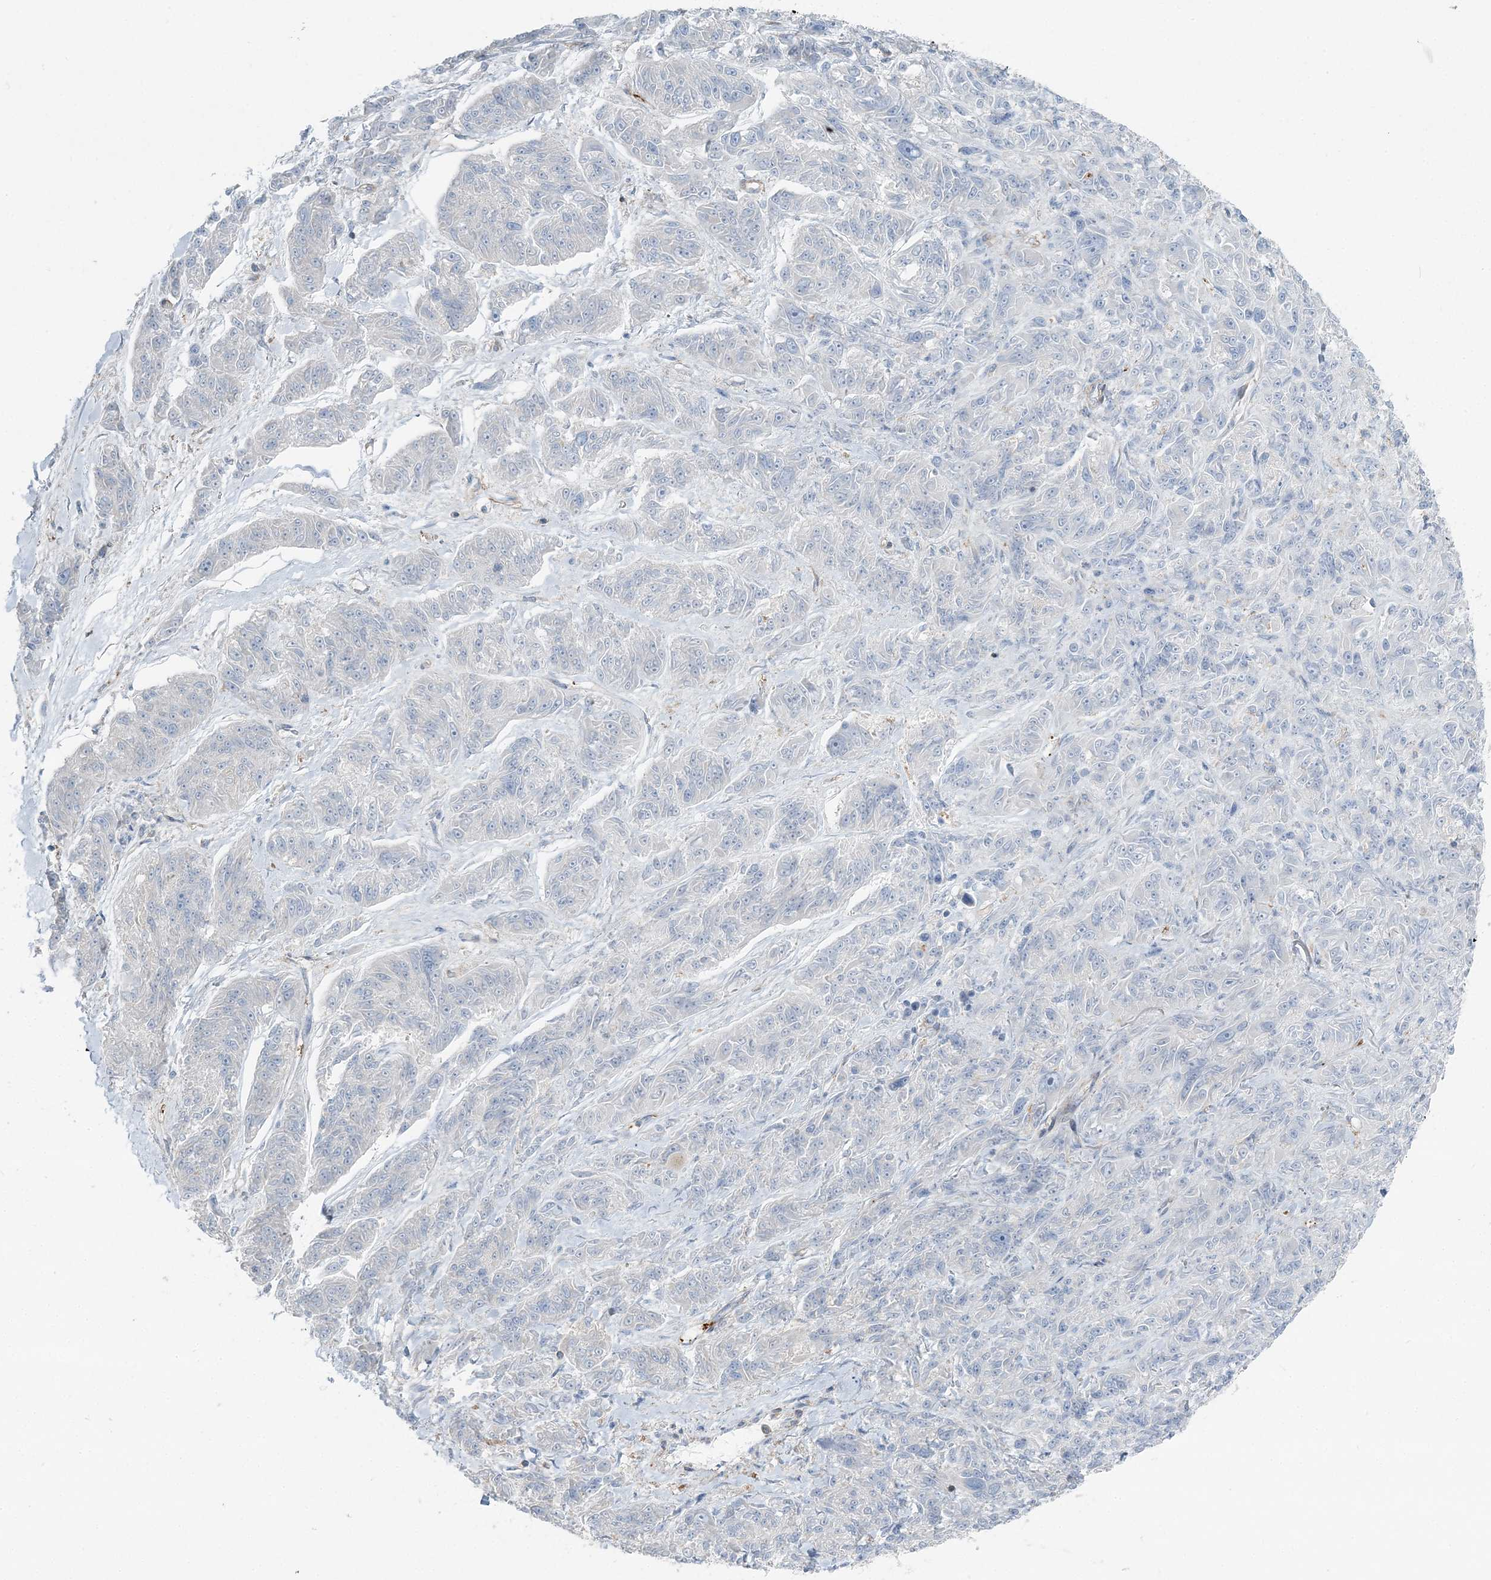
{"staining": {"intensity": "negative", "quantity": "none", "location": "none"}, "tissue": "melanoma", "cell_type": "Tumor cells", "image_type": "cancer", "snomed": [{"axis": "morphology", "description": "Malignant melanoma, NOS"}, {"axis": "topography", "description": "Skin"}], "caption": "Tumor cells show no significant protein expression in malignant melanoma. (Brightfield microscopy of DAB immunohistochemistry at high magnification).", "gene": "CUEDC2", "patient": {"sex": "male", "age": 53}}